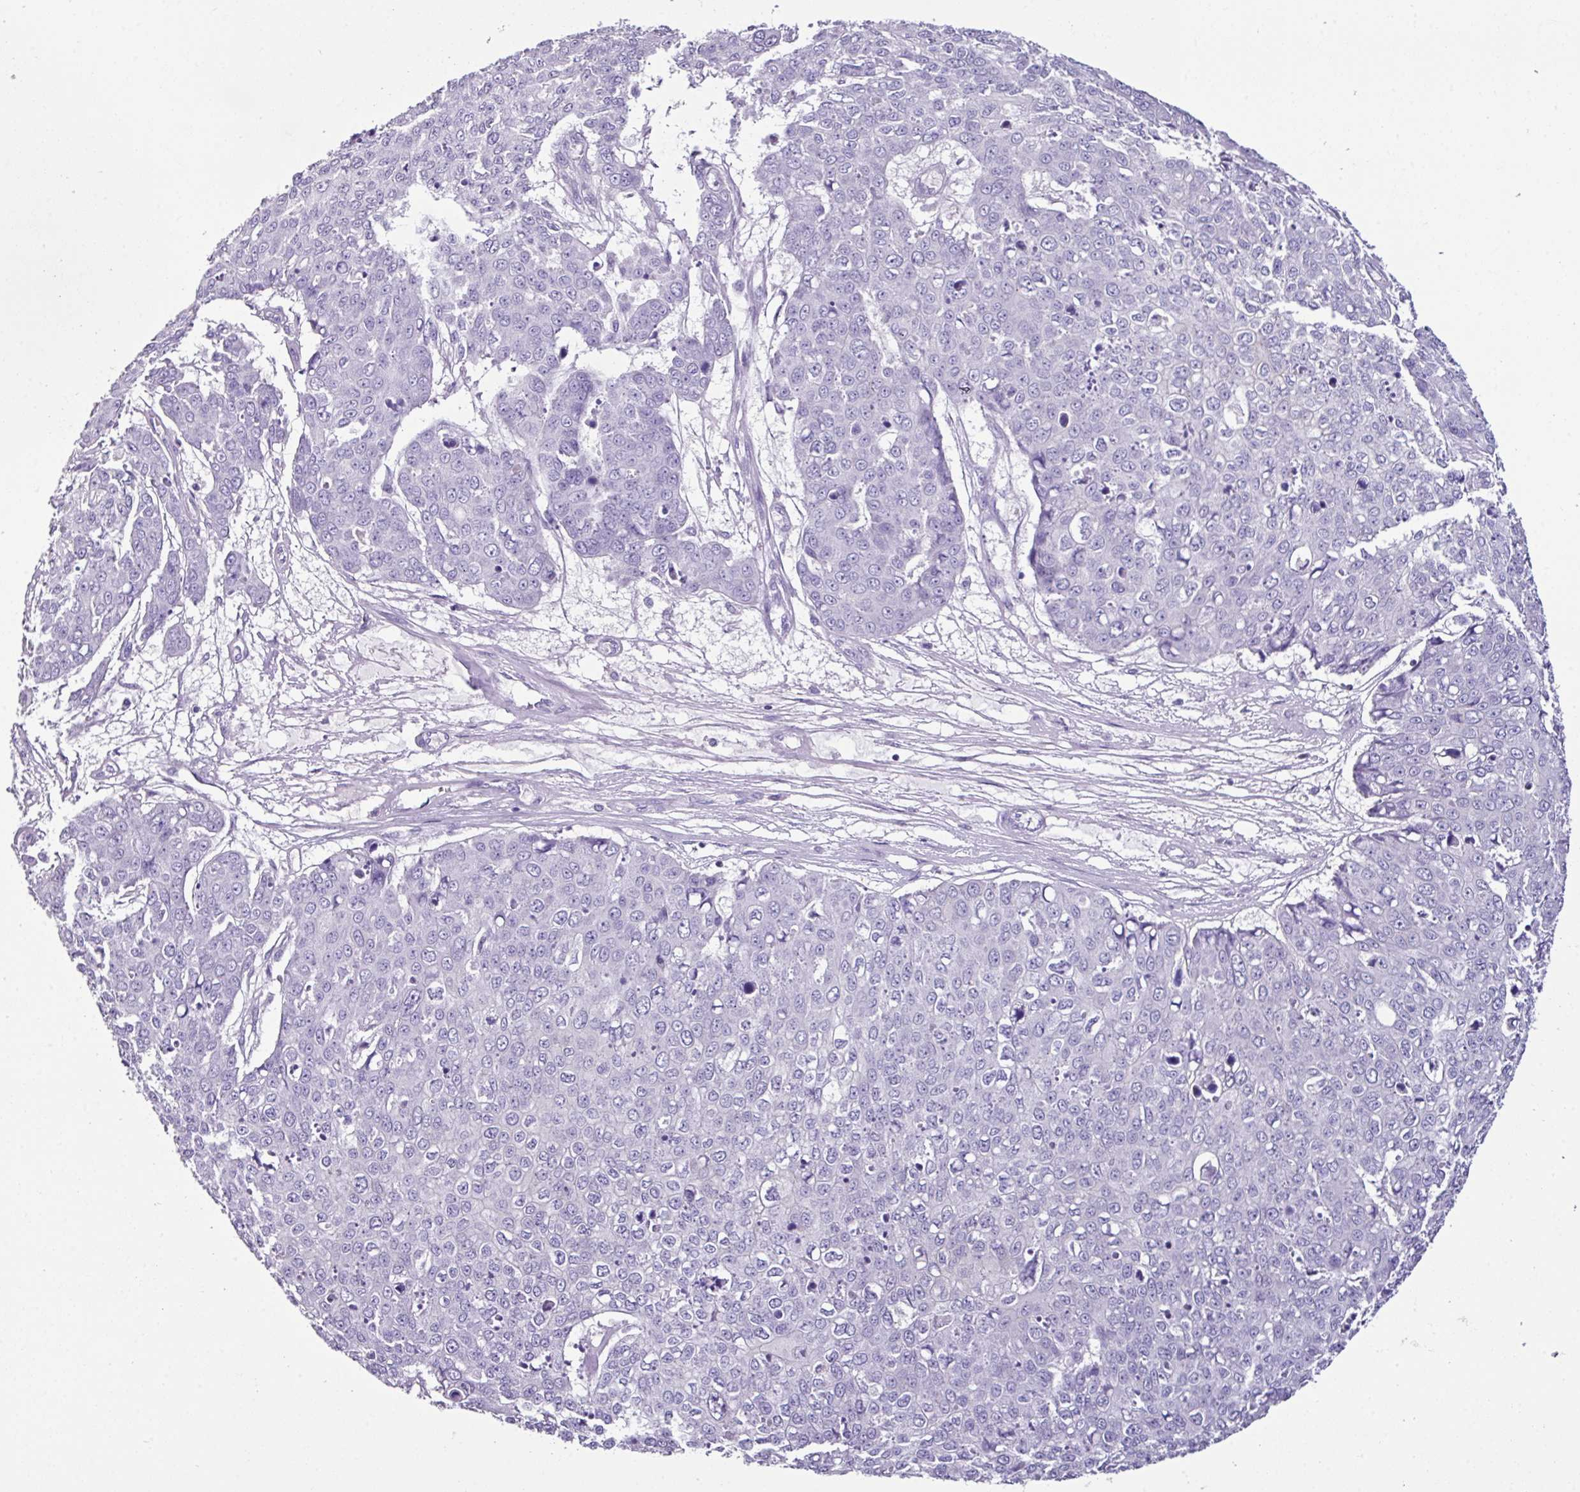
{"staining": {"intensity": "negative", "quantity": "none", "location": "none"}, "tissue": "skin cancer", "cell_type": "Tumor cells", "image_type": "cancer", "snomed": [{"axis": "morphology", "description": "Normal tissue, NOS"}, {"axis": "morphology", "description": "Squamous cell carcinoma, NOS"}, {"axis": "topography", "description": "Skin"}], "caption": "An immunohistochemistry histopathology image of skin cancer (squamous cell carcinoma) is shown. There is no staining in tumor cells of skin cancer (squamous cell carcinoma).", "gene": "GLP2R", "patient": {"sex": "male", "age": 72}}